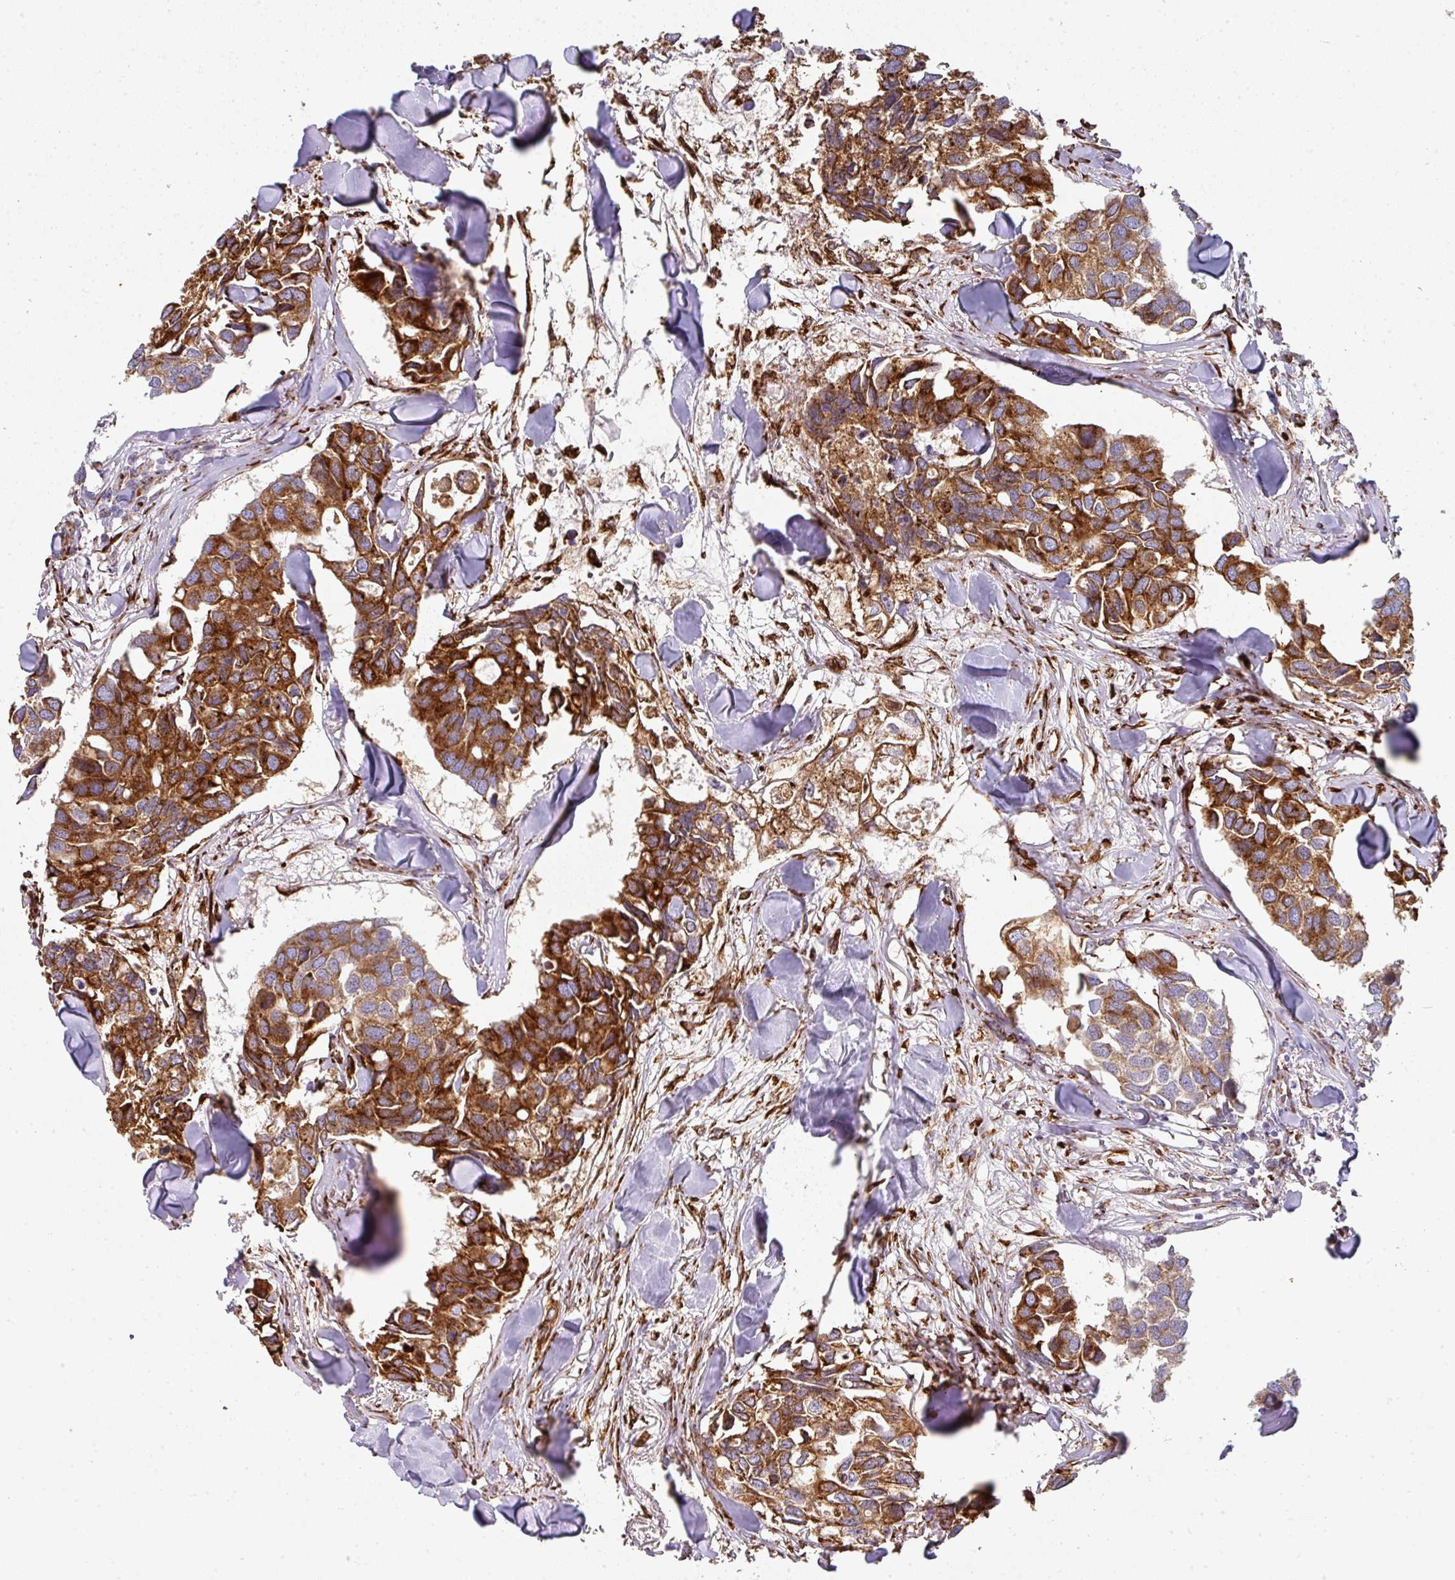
{"staining": {"intensity": "strong", "quantity": ">75%", "location": "cytoplasmic/membranous"}, "tissue": "breast cancer", "cell_type": "Tumor cells", "image_type": "cancer", "snomed": [{"axis": "morphology", "description": "Duct carcinoma"}, {"axis": "topography", "description": "Breast"}], "caption": "The photomicrograph shows staining of breast invasive ductal carcinoma, revealing strong cytoplasmic/membranous protein positivity (brown color) within tumor cells.", "gene": "ZNF268", "patient": {"sex": "female", "age": 83}}